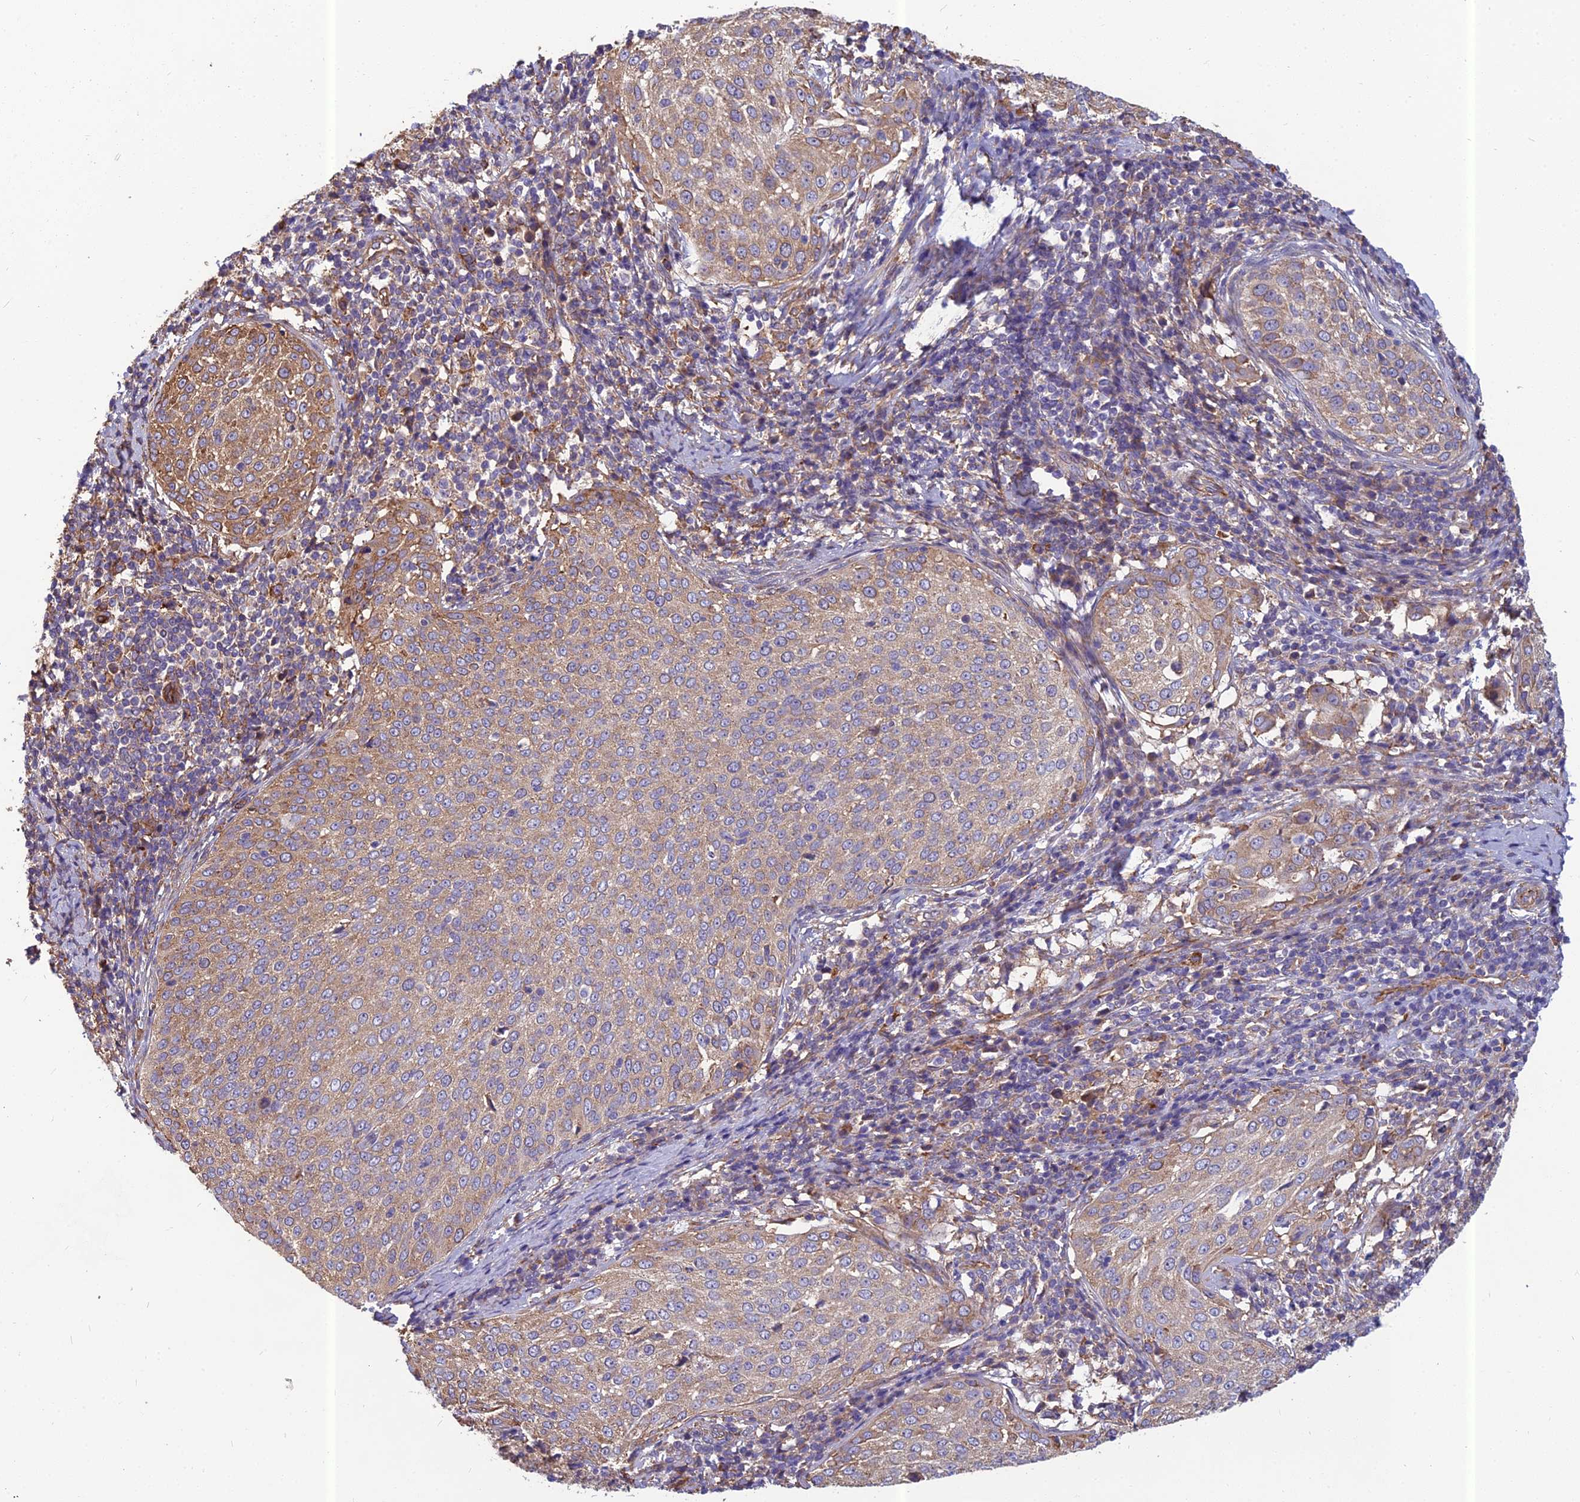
{"staining": {"intensity": "moderate", "quantity": "25%-75%", "location": "cytoplasmic/membranous"}, "tissue": "cervical cancer", "cell_type": "Tumor cells", "image_type": "cancer", "snomed": [{"axis": "morphology", "description": "Squamous cell carcinoma, NOS"}, {"axis": "topography", "description": "Cervix"}], "caption": "Human squamous cell carcinoma (cervical) stained with a protein marker exhibits moderate staining in tumor cells.", "gene": "SPDL1", "patient": {"sex": "female", "age": 57}}